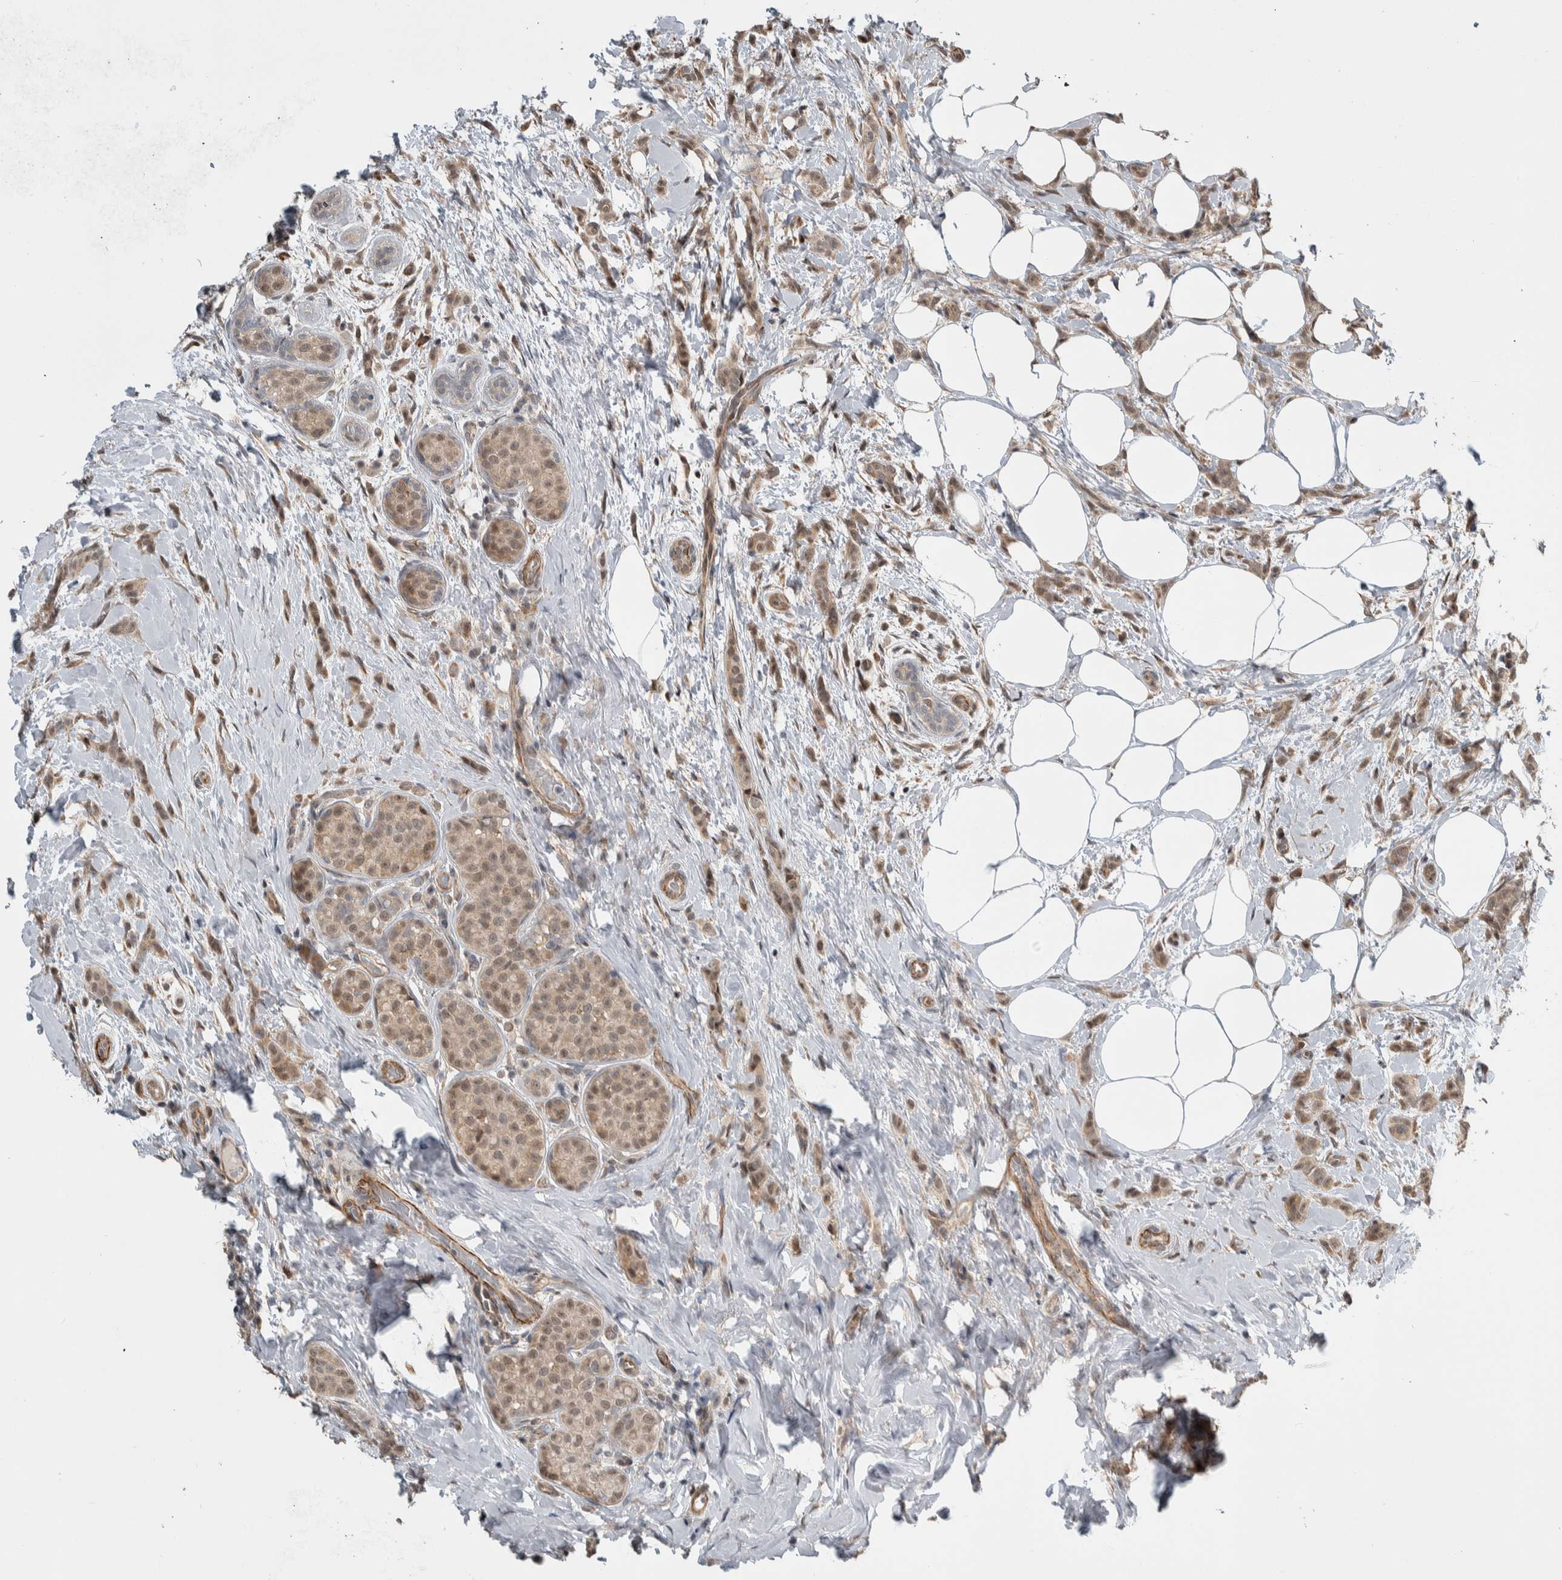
{"staining": {"intensity": "weak", "quantity": ">75%", "location": "cytoplasmic/membranous,nuclear"}, "tissue": "breast cancer", "cell_type": "Tumor cells", "image_type": "cancer", "snomed": [{"axis": "morphology", "description": "Lobular carcinoma, in situ"}, {"axis": "morphology", "description": "Lobular carcinoma"}, {"axis": "topography", "description": "Breast"}], "caption": "DAB immunohistochemical staining of human breast lobular carcinoma displays weak cytoplasmic/membranous and nuclear protein expression in approximately >75% of tumor cells.", "gene": "PRDM4", "patient": {"sex": "female", "age": 41}}